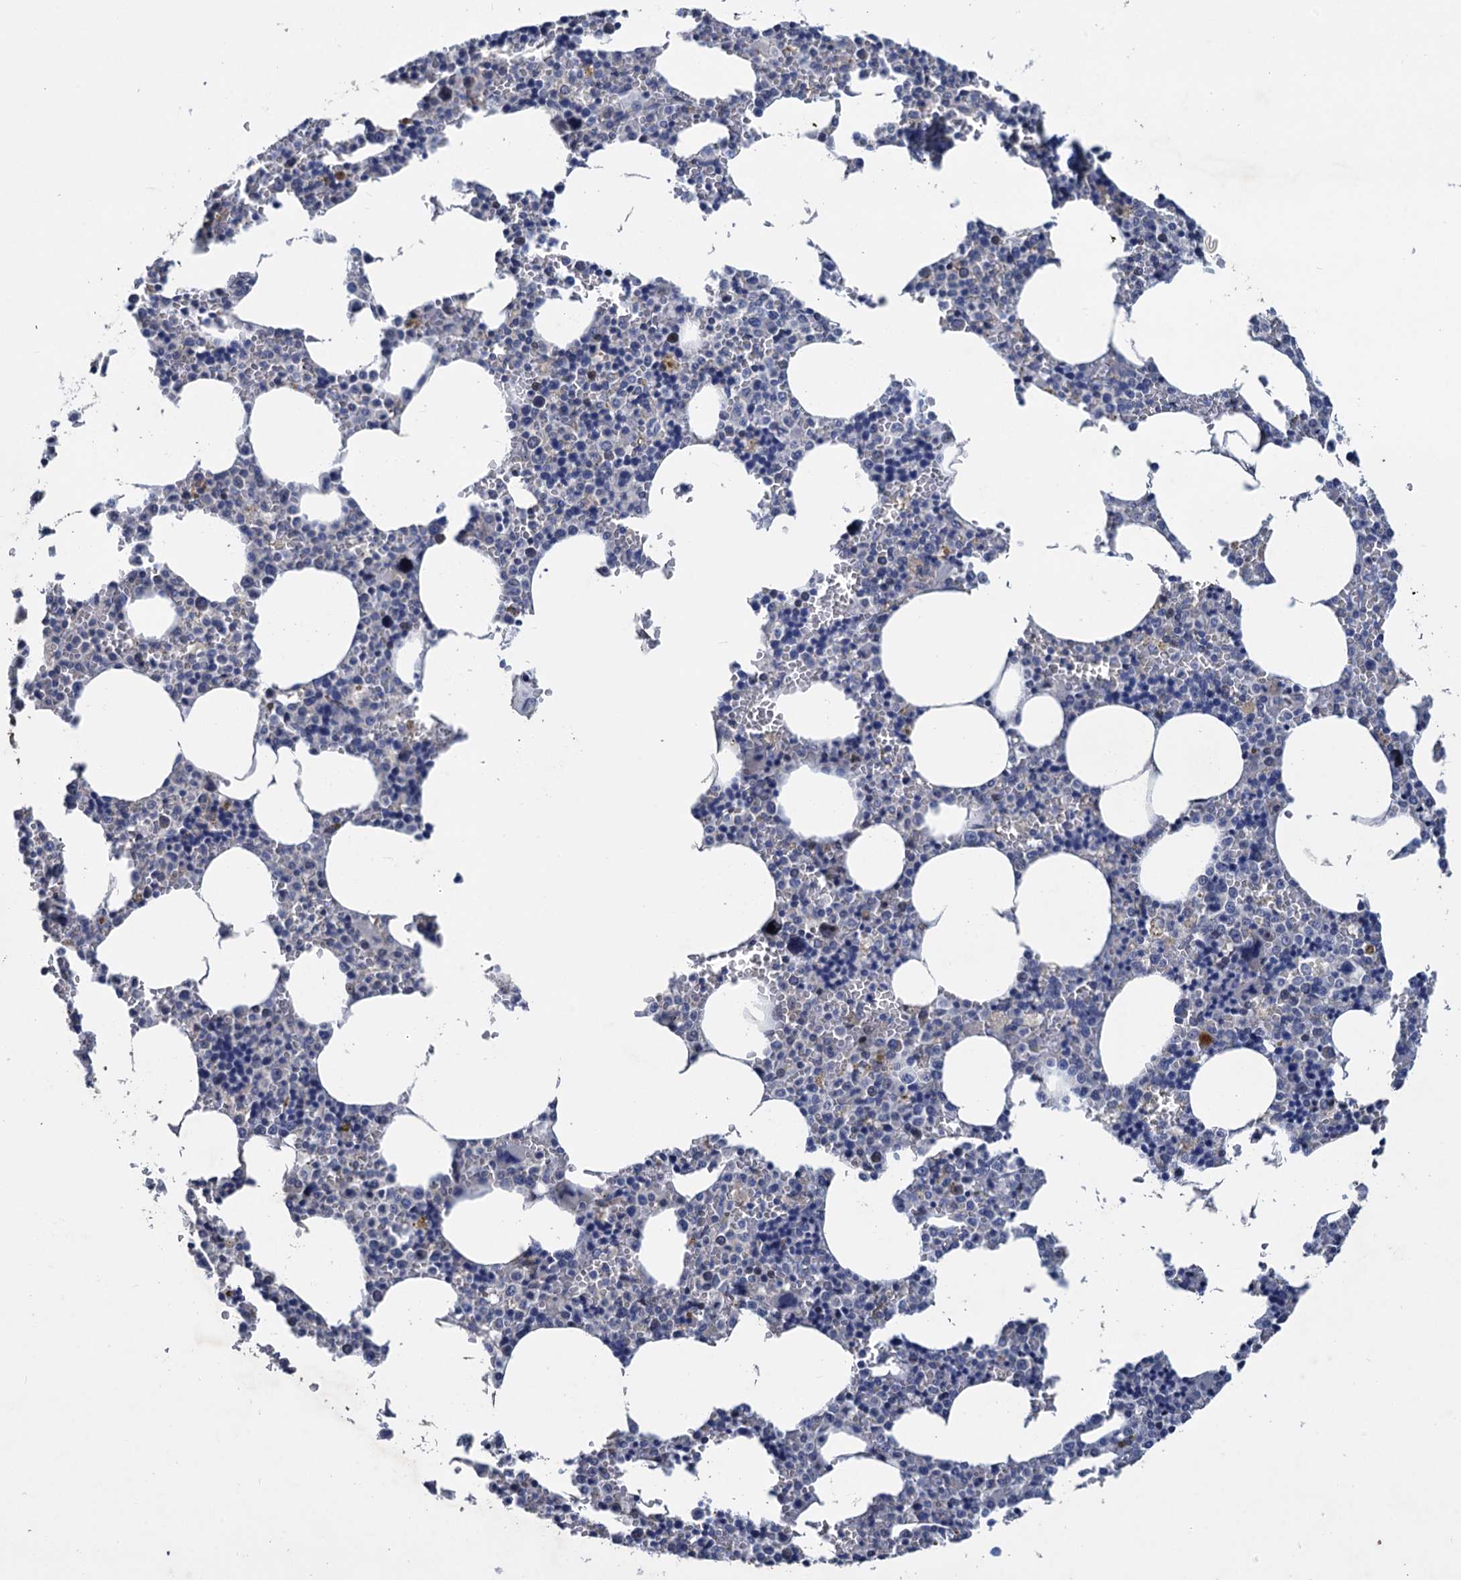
{"staining": {"intensity": "negative", "quantity": "none", "location": "none"}, "tissue": "bone marrow", "cell_type": "Hematopoietic cells", "image_type": "normal", "snomed": [{"axis": "morphology", "description": "Normal tissue, NOS"}, {"axis": "topography", "description": "Bone marrow"}], "caption": "Protein analysis of benign bone marrow reveals no significant expression in hematopoietic cells.", "gene": "ESYT3", "patient": {"sex": "male", "age": 70}}